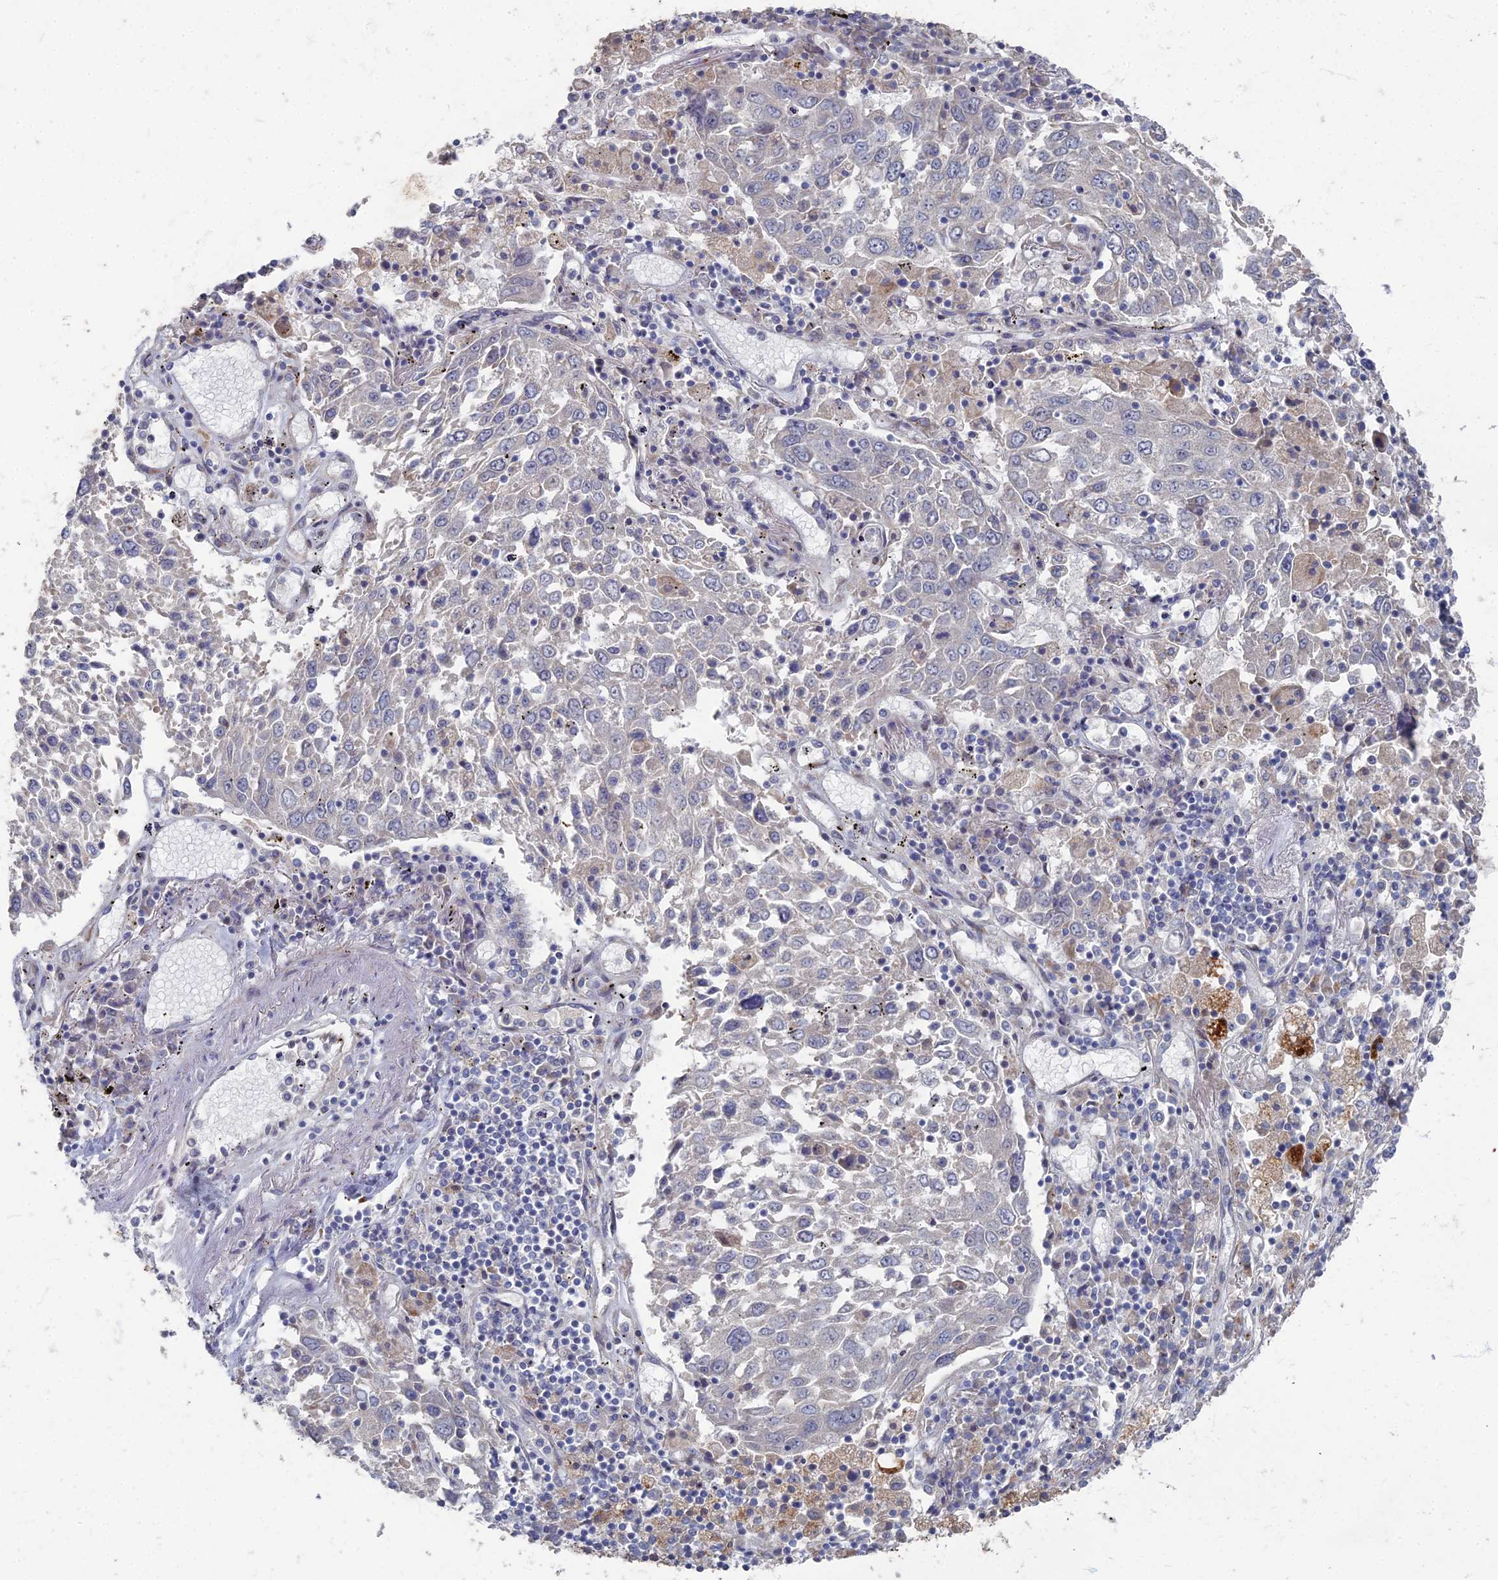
{"staining": {"intensity": "negative", "quantity": "none", "location": "none"}, "tissue": "lung cancer", "cell_type": "Tumor cells", "image_type": "cancer", "snomed": [{"axis": "morphology", "description": "Squamous cell carcinoma, NOS"}, {"axis": "topography", "description": "Lung"}], "caption": "DAB immunohistochemical staining of human lung squamous cell carcinoma shows no significant staining in tumor cells. (DAB IHC visualized using brightfield microscopy, high magnification).", "gene": "TMEM128", "patient": {"sex": "male", "age": 65}}